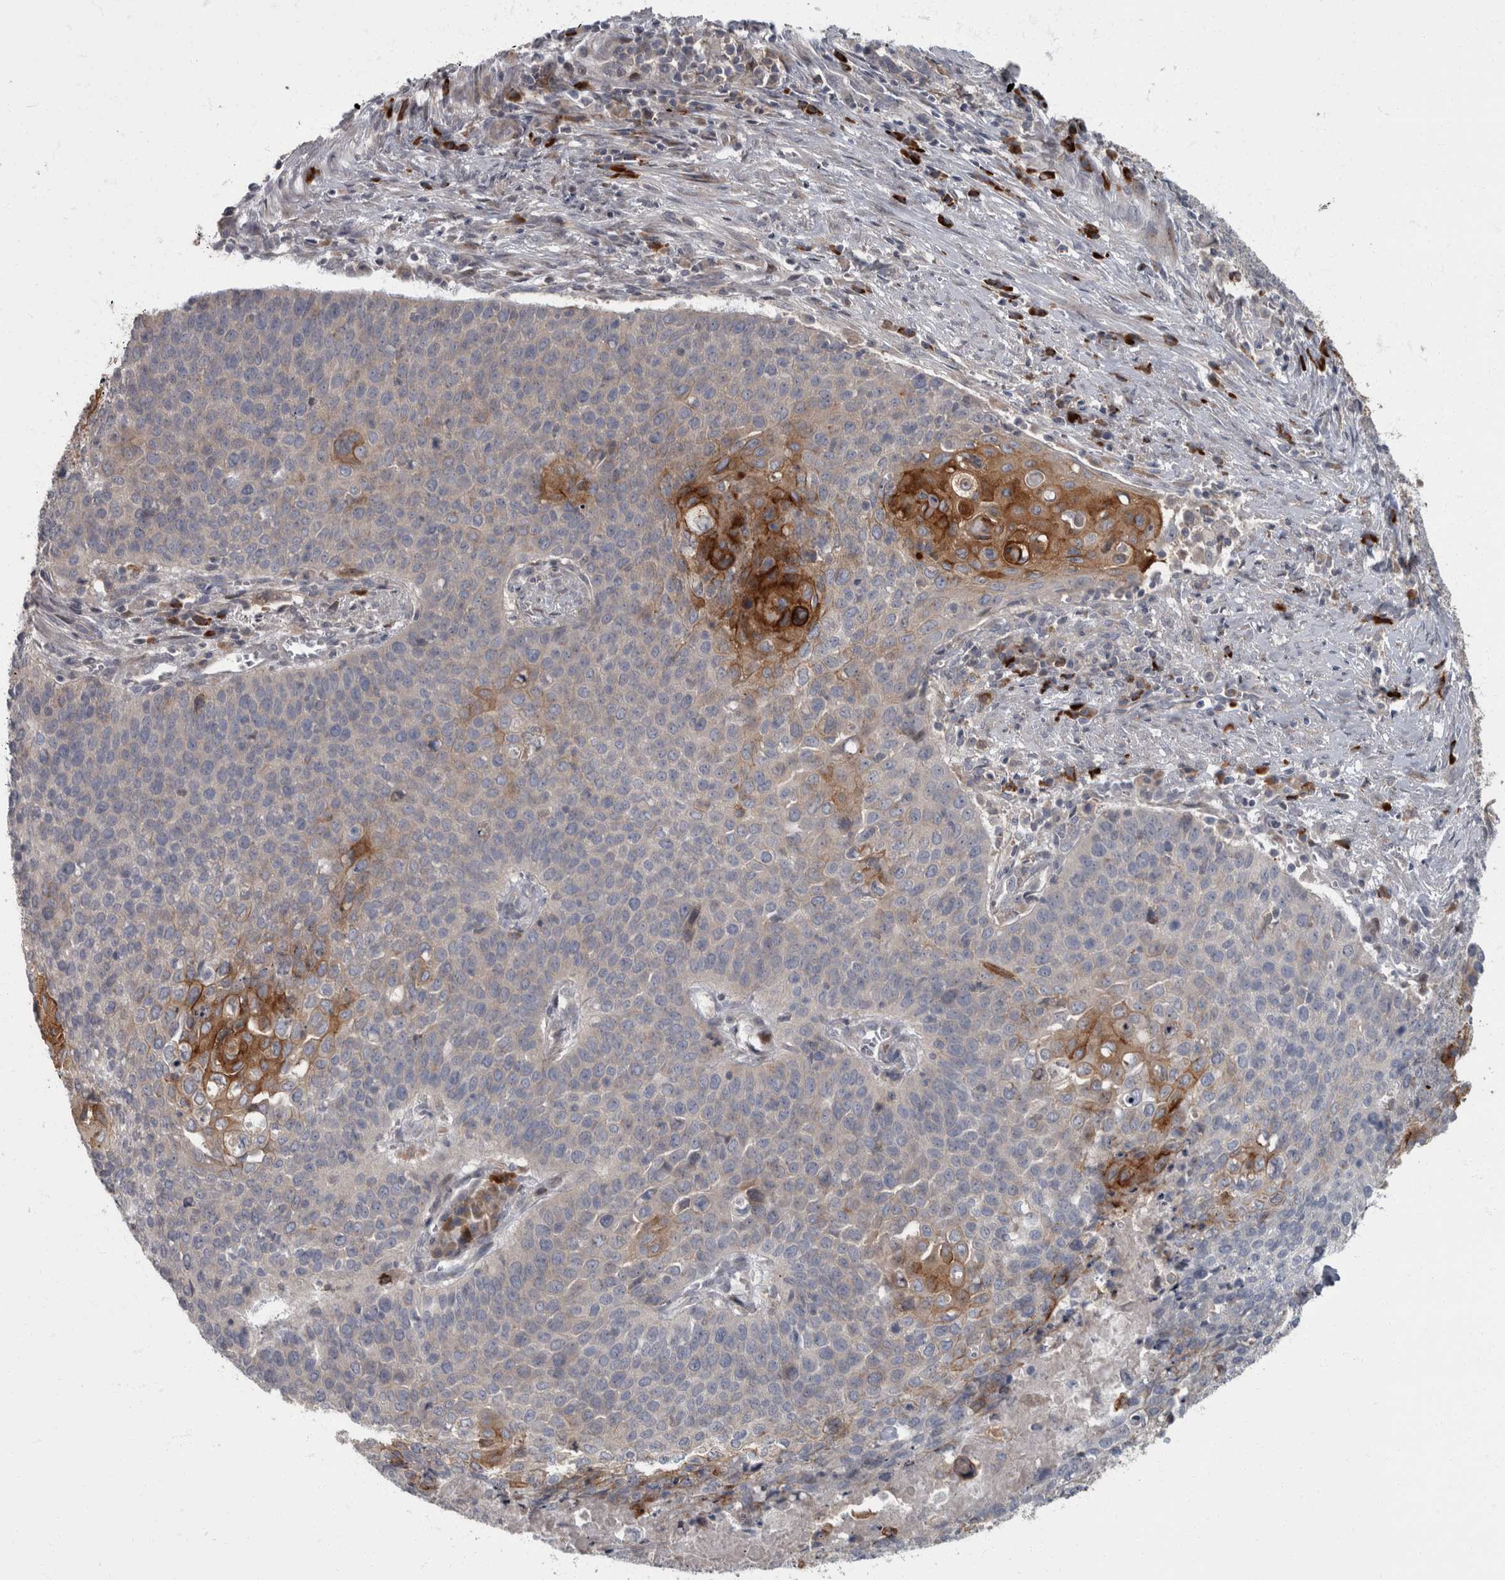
{"staining": {"intensity": "strong", "quantity": "<25%", "location": "cytoplasmic/membranous"}, "tissue": "cervical cancer", "cell_type": "Tumor cells", "image_type": "cancer", "snomed": [{"axis": "morphology", "description": "Squamous cell carcinoma, NOS"}, {"axis": "topography", "description": "Cervix"}], "caption": "Human cervical cancer stained with a brown dye demonstrates strong cytoplasmic/membranous positive positivity in about <25% of tumor cells.", "gene": "CDC42BPG", "patient": {"sex": "female", "age": 39}}